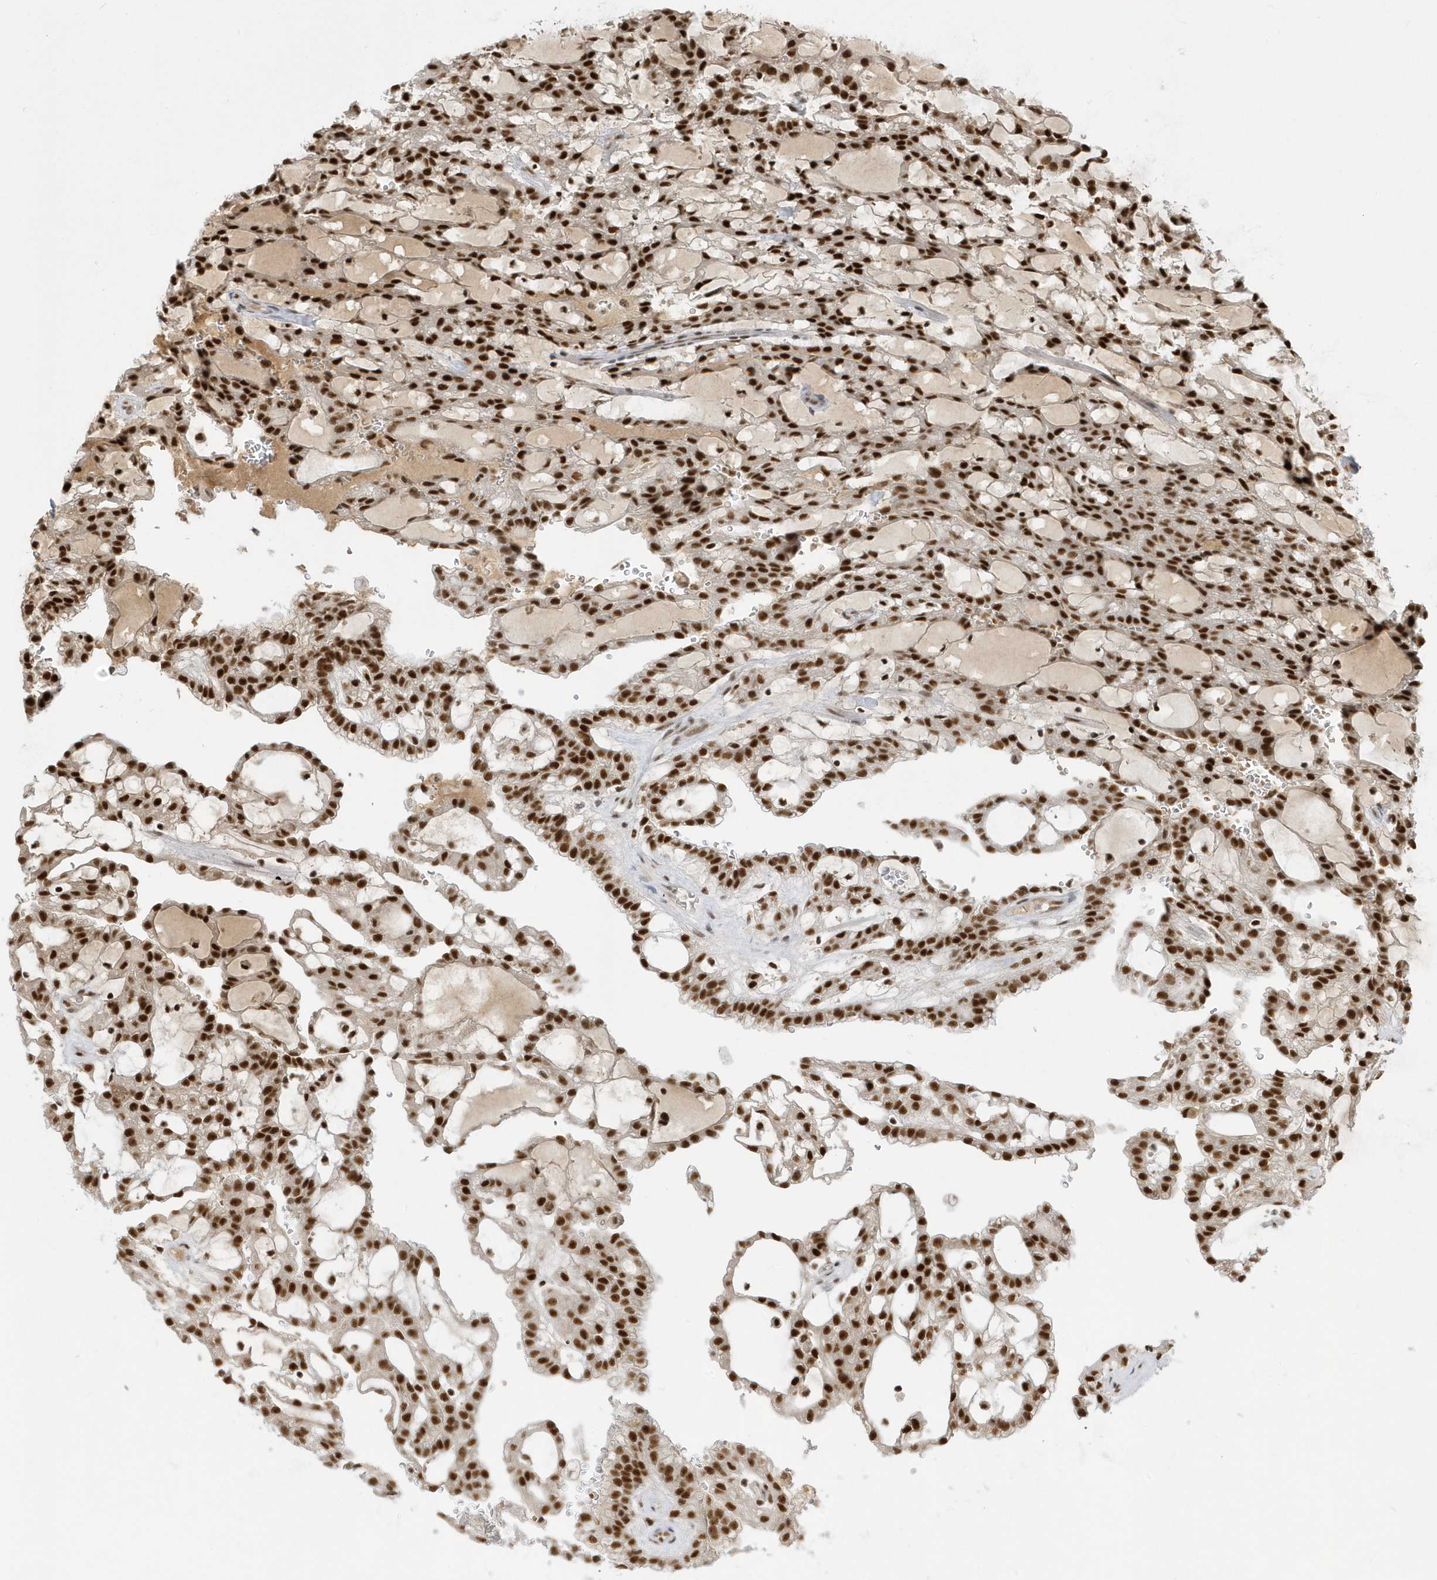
{"staining": {"intensity": "strong", "quantity": ">75%", "location": "nuclear"}, "tissue": "renal cancer", "cell_type": "Tumor cells", "image_type": "cancer", "snomed": [{"axis": "morphology", "description": "Adenocarcinoma, NOS"}, {"axis": "topography", "description": "Kidney"}], "caption": "Immunohistochemistry (IHC) (DAB) staining of human renal cancer shows strong nuclear protein staining in about >75% of tumor cells.", "gene": "PPIL2", "patient": {"sex": "male", "age": 63}}